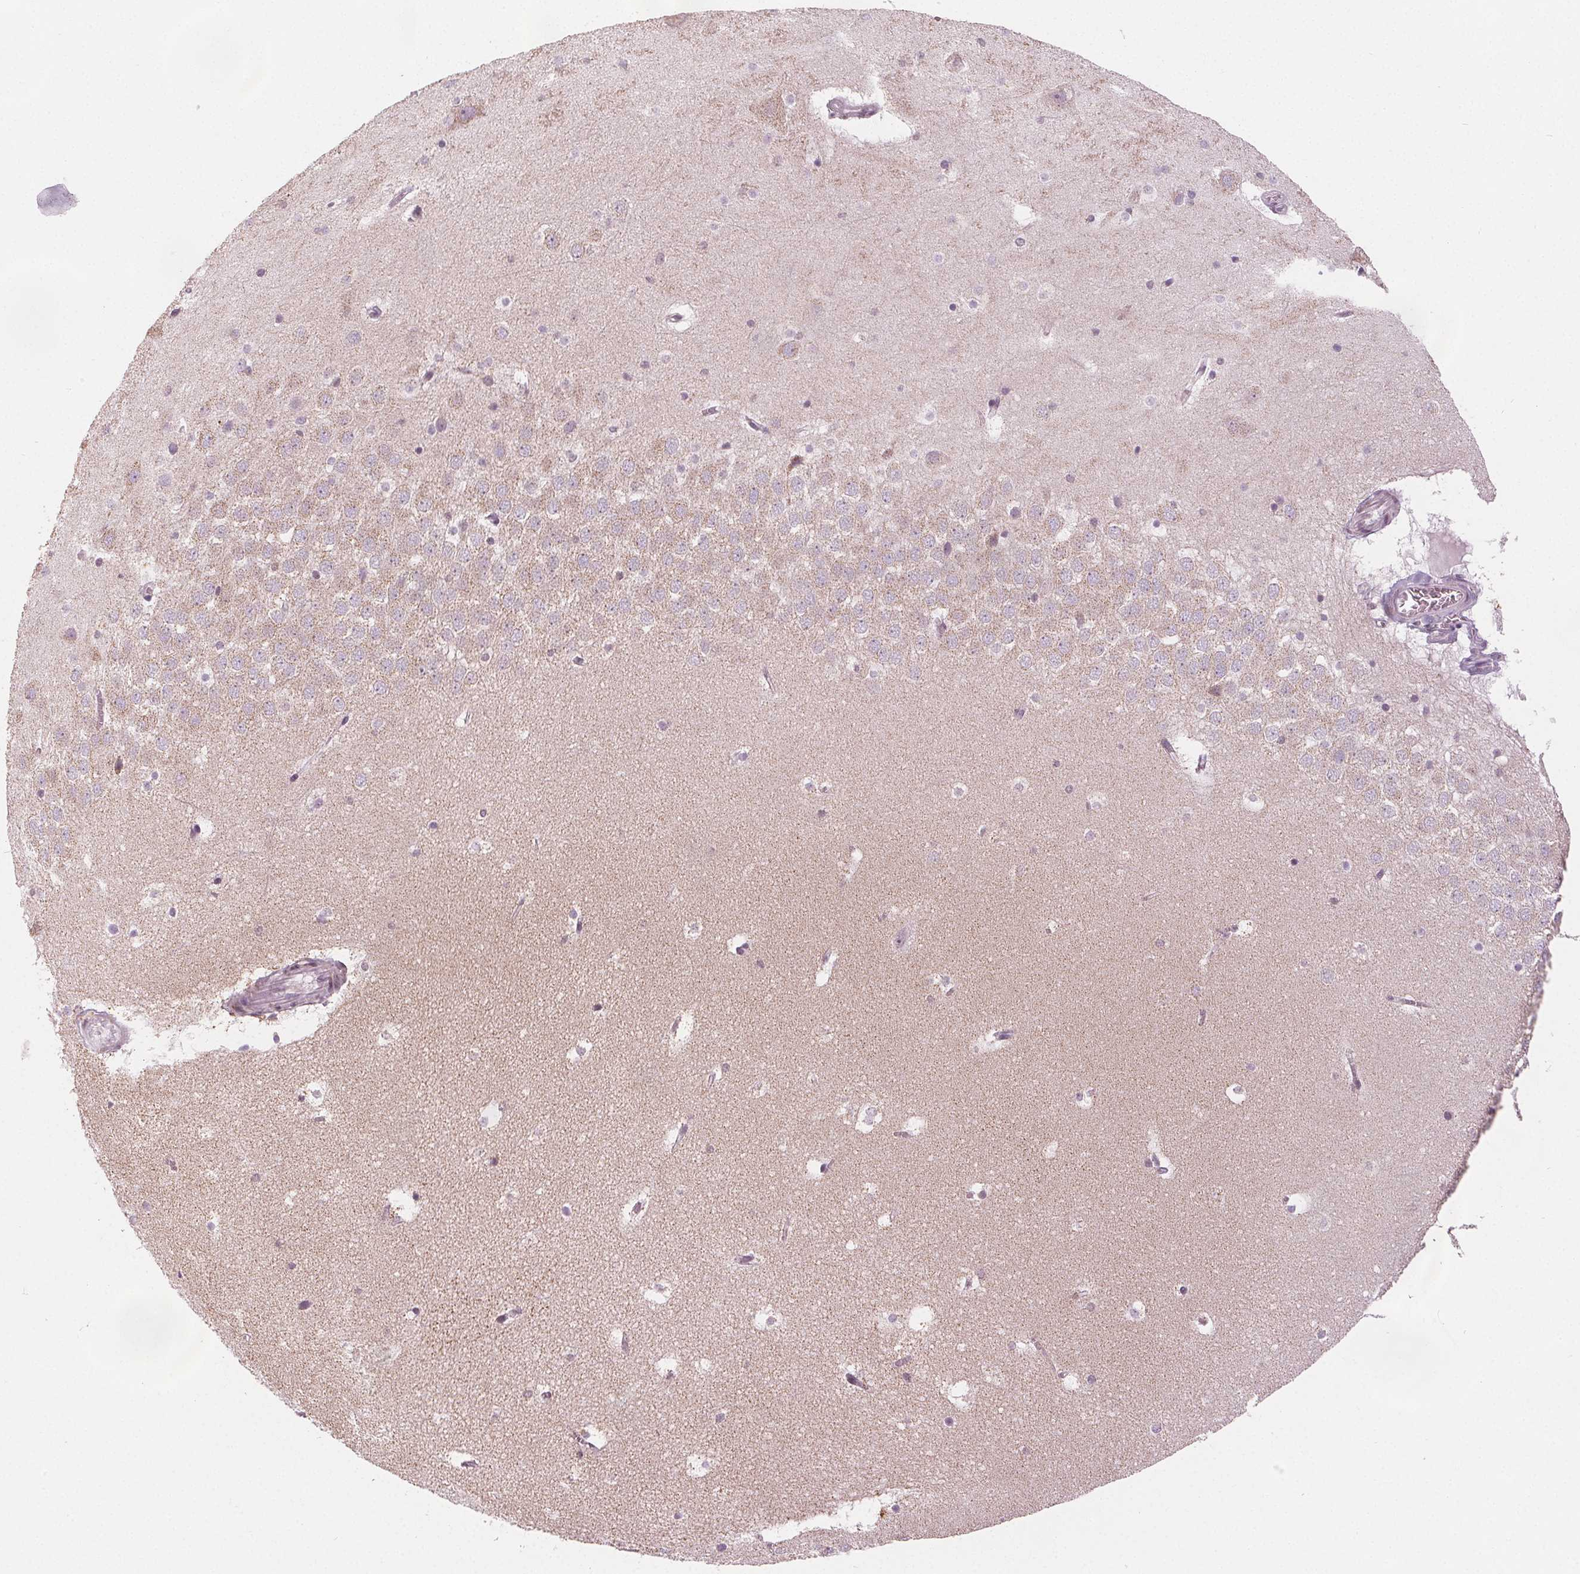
{"staining": {"intensity": "negative", "quantity": "none", "location": "none"}, "tissue": "hippocampus", "cell_type": "Glial cells", "image_type": "normal", "snomed": [{"axis": "morphology", "description": "Normal tissue, NOS"}, {"axis": "topography", "description": "Hippocampus"}], "caption": "A histopathology image of human hippocampus is negative for staining in glial cells. (DAB immunohistochemistry with hematoxylin counter stain).", "gene": "DPM2", "patient": {"sex": "male", "age": 45}}